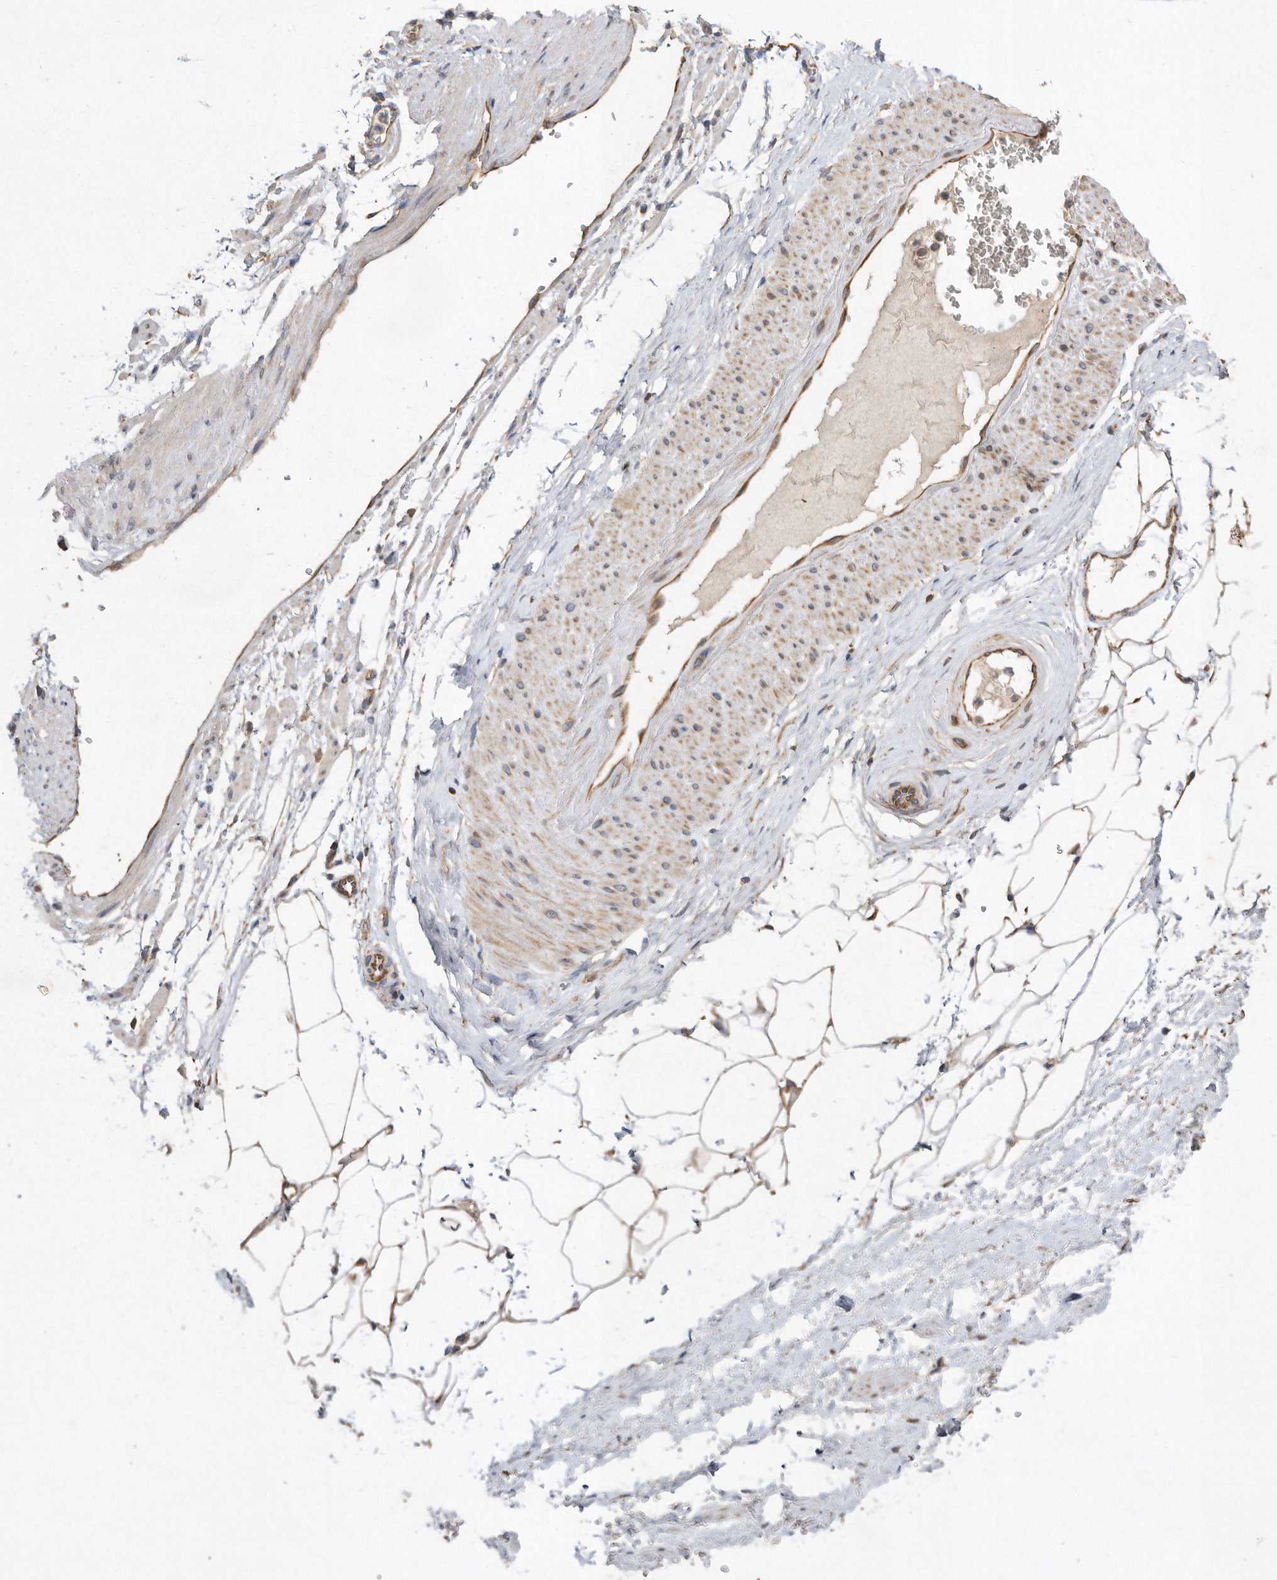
{"staining": {"intensity": "moderate", "quantity": ">75%", "location": "cytoplasmic/membranous"}, "tissue": "adipose tissue", "cell_type": "Adipocytes", "image_type": "normal", "snomed": [{"axis": "morphology", "description": "Normal tissue, NOS"}, {"axis": "morphology", "description": "Adenocarcinoma, Low grade"}, {"axis": "topography", "description": "Prostate"}, {"axis": "topography", "description": "Peripheral nerve tissue"}], "caption": "DAB immunohistochemical staining of normal human adipose tissue exhibits moderate cytoplasmic/membranous protein positivity in about >75% of adipocytes.", "gene": "PON2", "patient": {"sex": "male", "age": 63}}